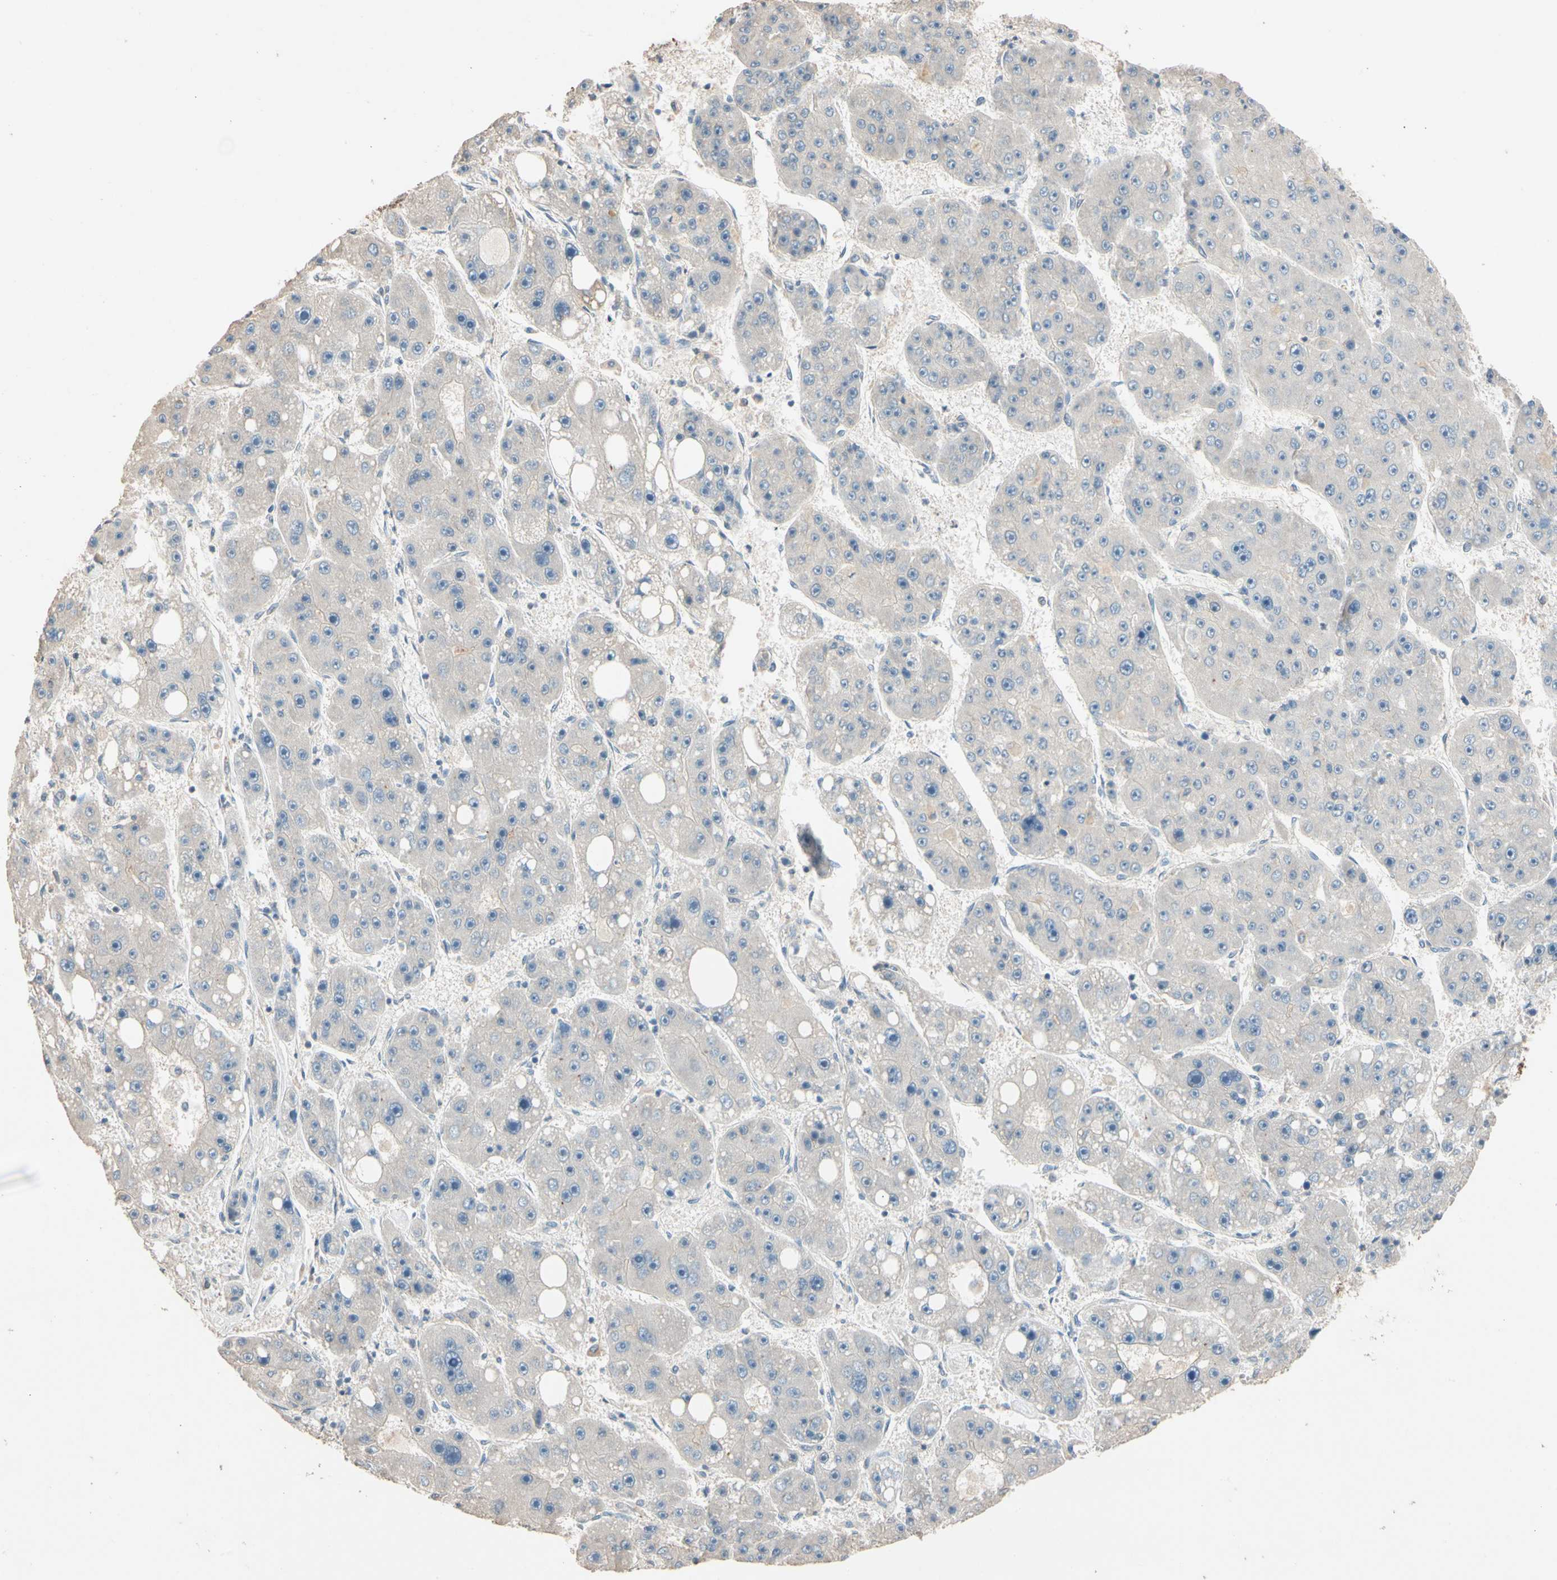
{"staining": {"intensity": "negative", "quantity": "none", "location": "none"}, "tissue": "liver cancer", "cell_type": "Tumor cells", "image_type": "cancer", "snomed": [{"axis": "morphology", "description": "Carcinoma, Hepatocellular, NOS"}, {"axis": "topography", "description": "Liver"}], "caption": "Tumor cells show no significant staining in hepatocellular carcinoma (liver).", "gene": "MAP3K7", "patient": {"sex": "female", "age": 61}}